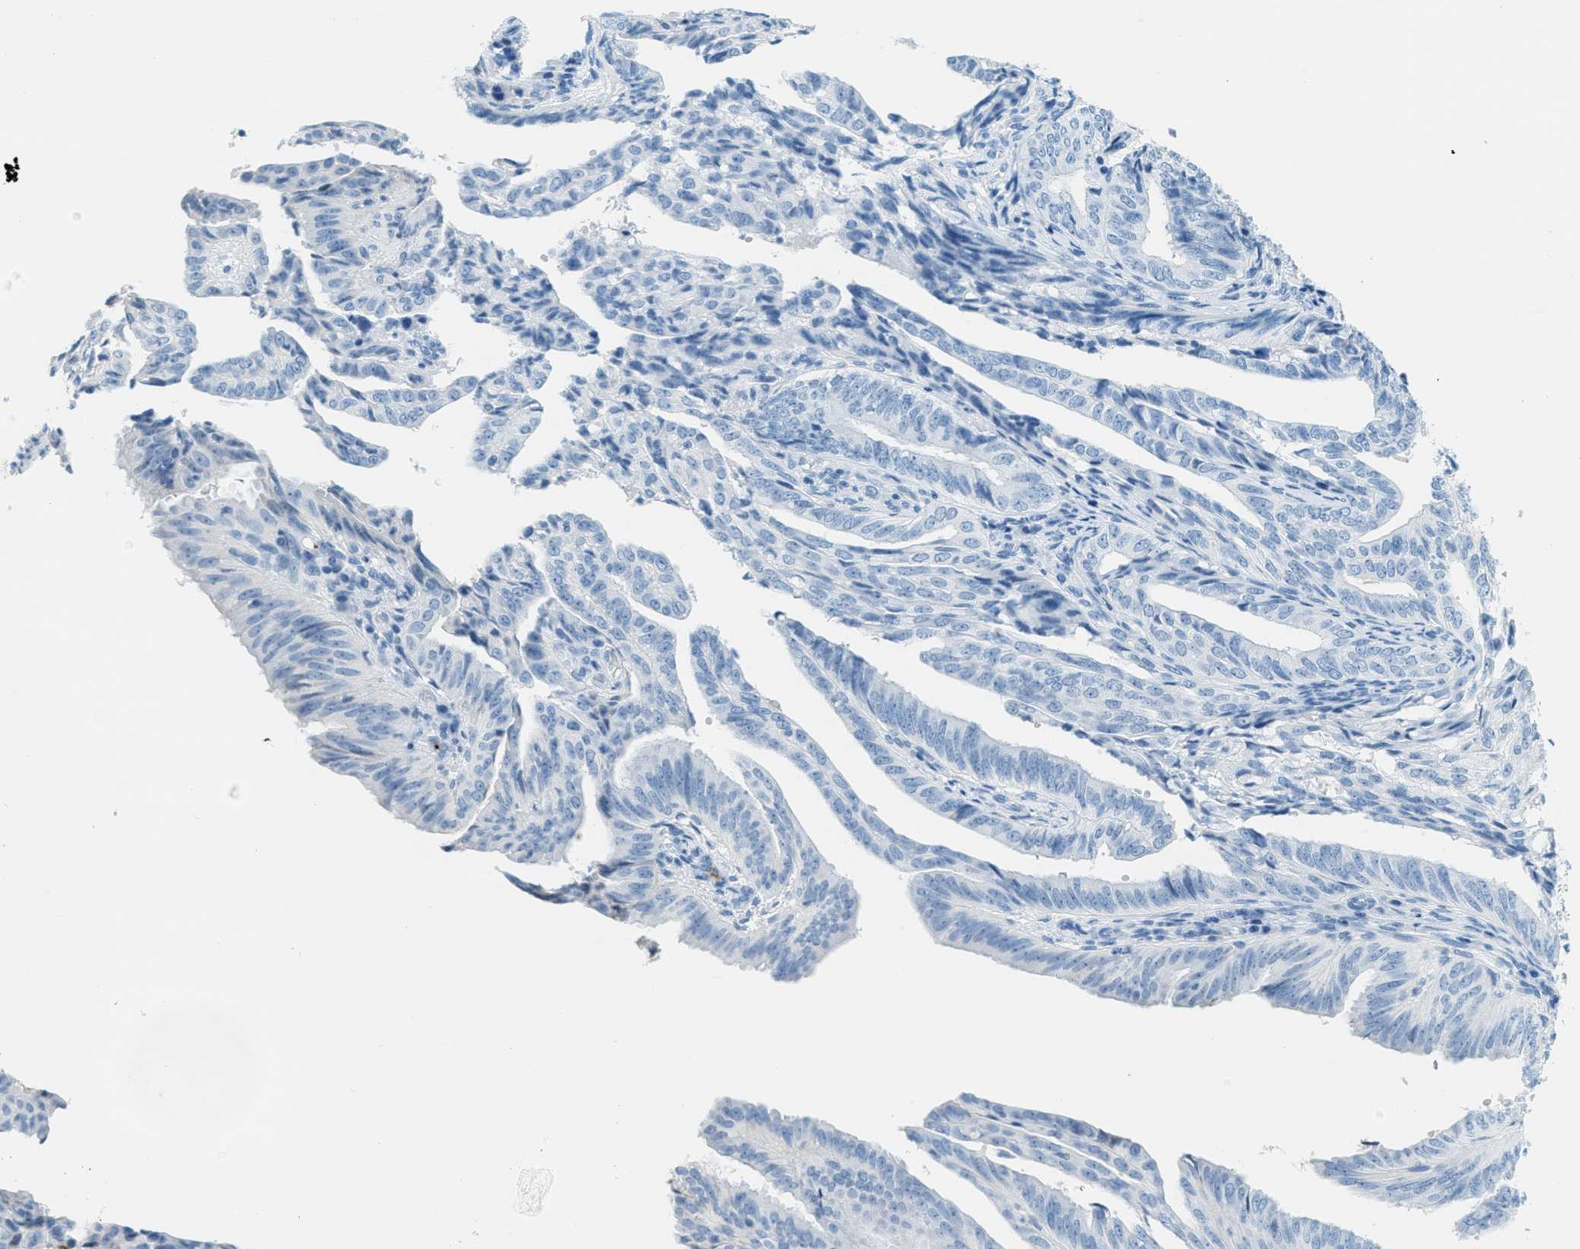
{"staining": {"intensity": "negative", "quantity": "none", "location": "none"}, "tissue": "endometrial cancer", "cell_type": "Tumor cells", "image_type": "cancer", "snomed": [{"axis": "morphology", "description": "Adenocarcinoma, NOS"}, {"axis": "topography", "description": "Endometrium"}], "caption": "Human endometrial adenocarcinoma stained for a protein using immunohistochemistry shows no expression in tumor cells.", "gene": "PPBP", "patient": {"sex": "female", "age": 58}}